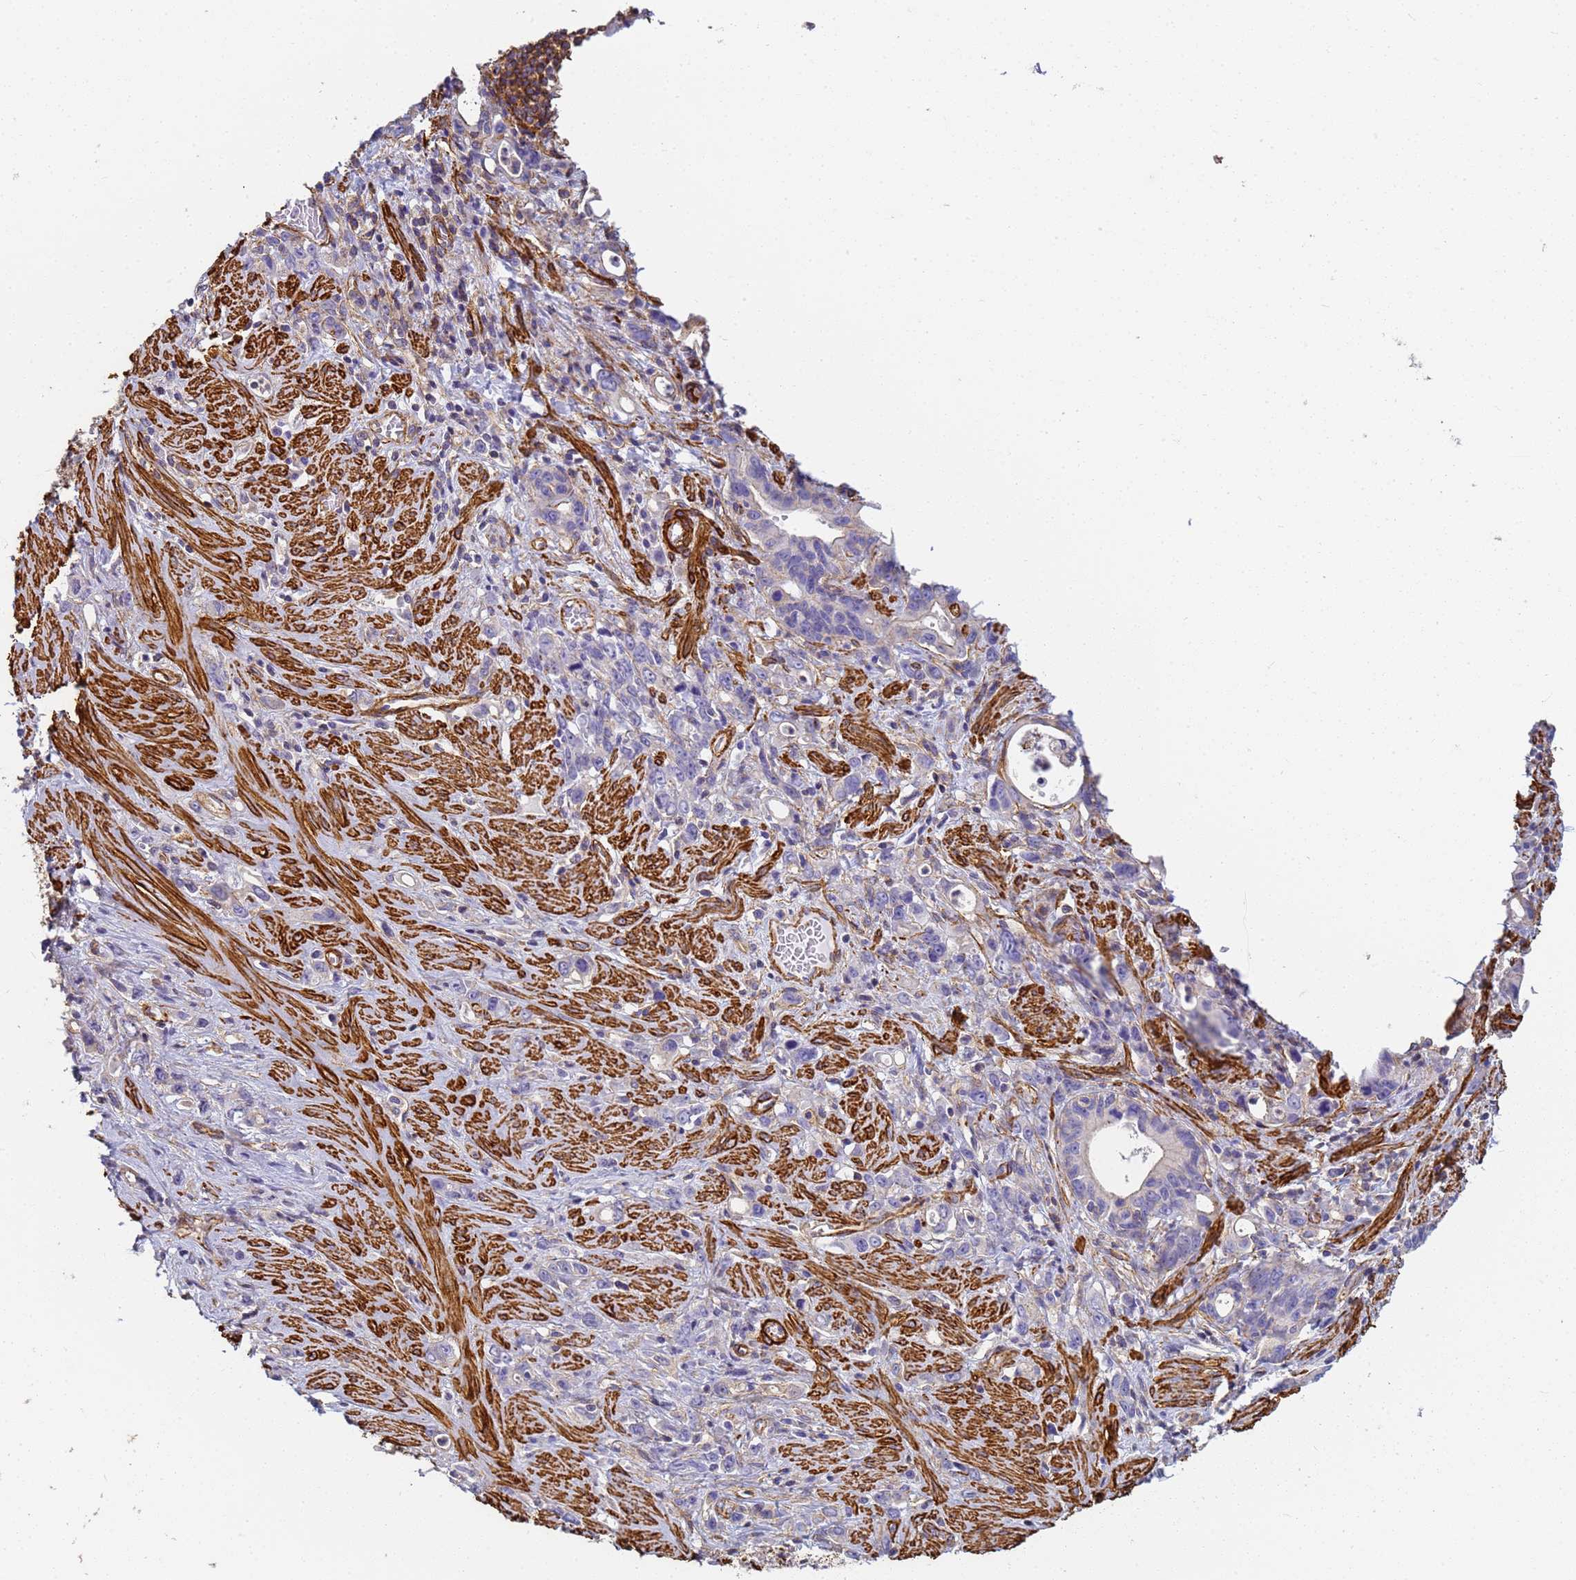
{"staining": {"intensity": "negative", "quantity": "none", "location": "none"}, "tissue": "stomach cancer", "cell_type": "Tumor cells", "image_type": "cancer", "snomed": [{"axis": "morphology", "description": "Adenocarcinoma, NOS"}, {"axis": "topography", "description": "Stomach, lower"}], "caption": "A high-resolution image shows IHC staining of stomach adenocarcinoma, which shows no significant expression in tumor cells.", "gene": "TPM1", "patient": {"sex": "female", "age": 43}}